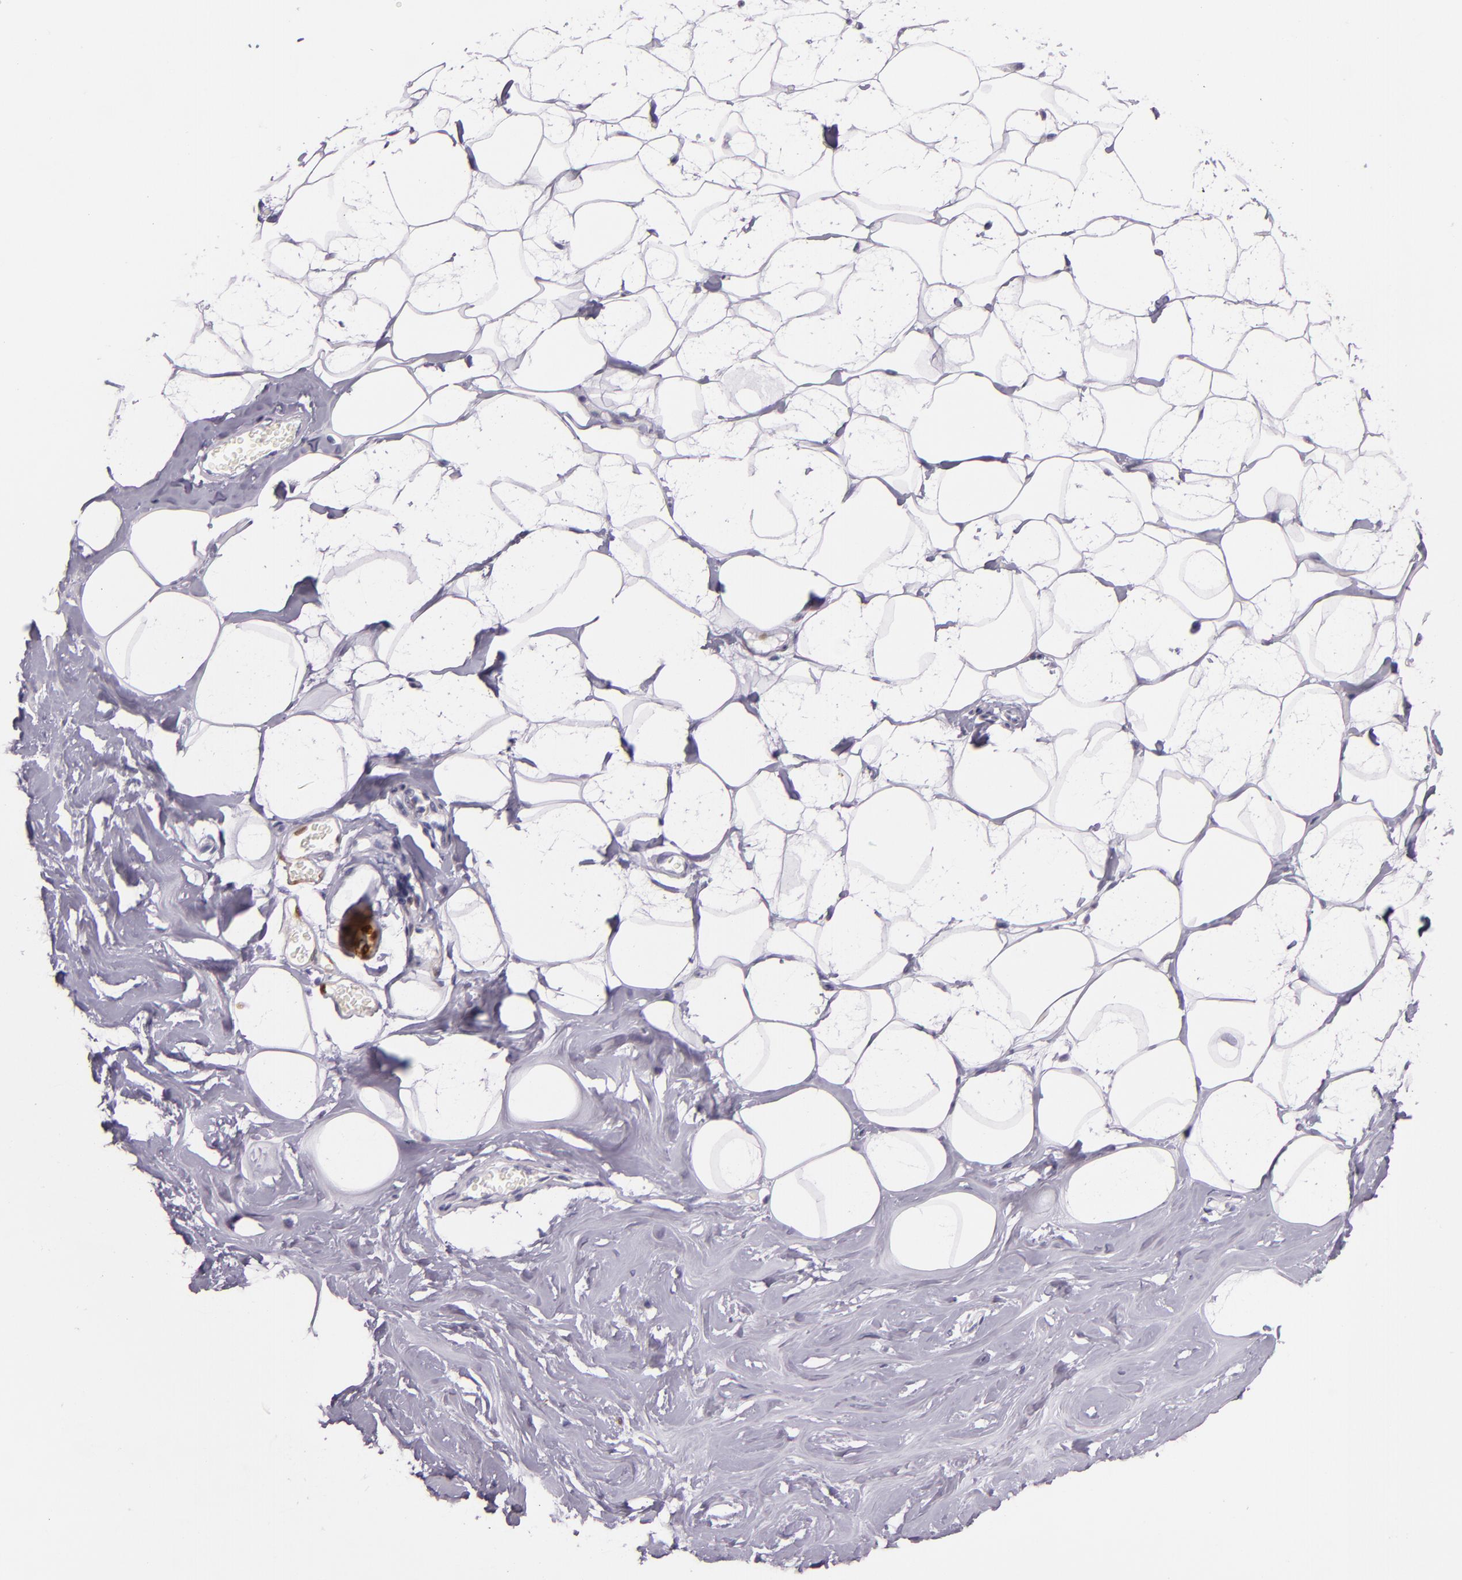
{"staining": {"intensity": "negative", "quantity": "none", "location": "none"}, "tissue": "breast", "cell_type": "Adipocytes", "image_type": "normal", "snomed": [{"axis": "morphology", "description": "Normal tissue, NOS"}, {"axis": "morphology", "description": "Fibrosis, NOS"}, {"axis": "topography", "description": "Breast"}], "caption": "IHC histopathology image of unremarkable human breast stained for a protein (brown), which exhibits no expression in adipocytes.", "gene": "MT1A", "patient": {"sex": "female", "age": 39}}